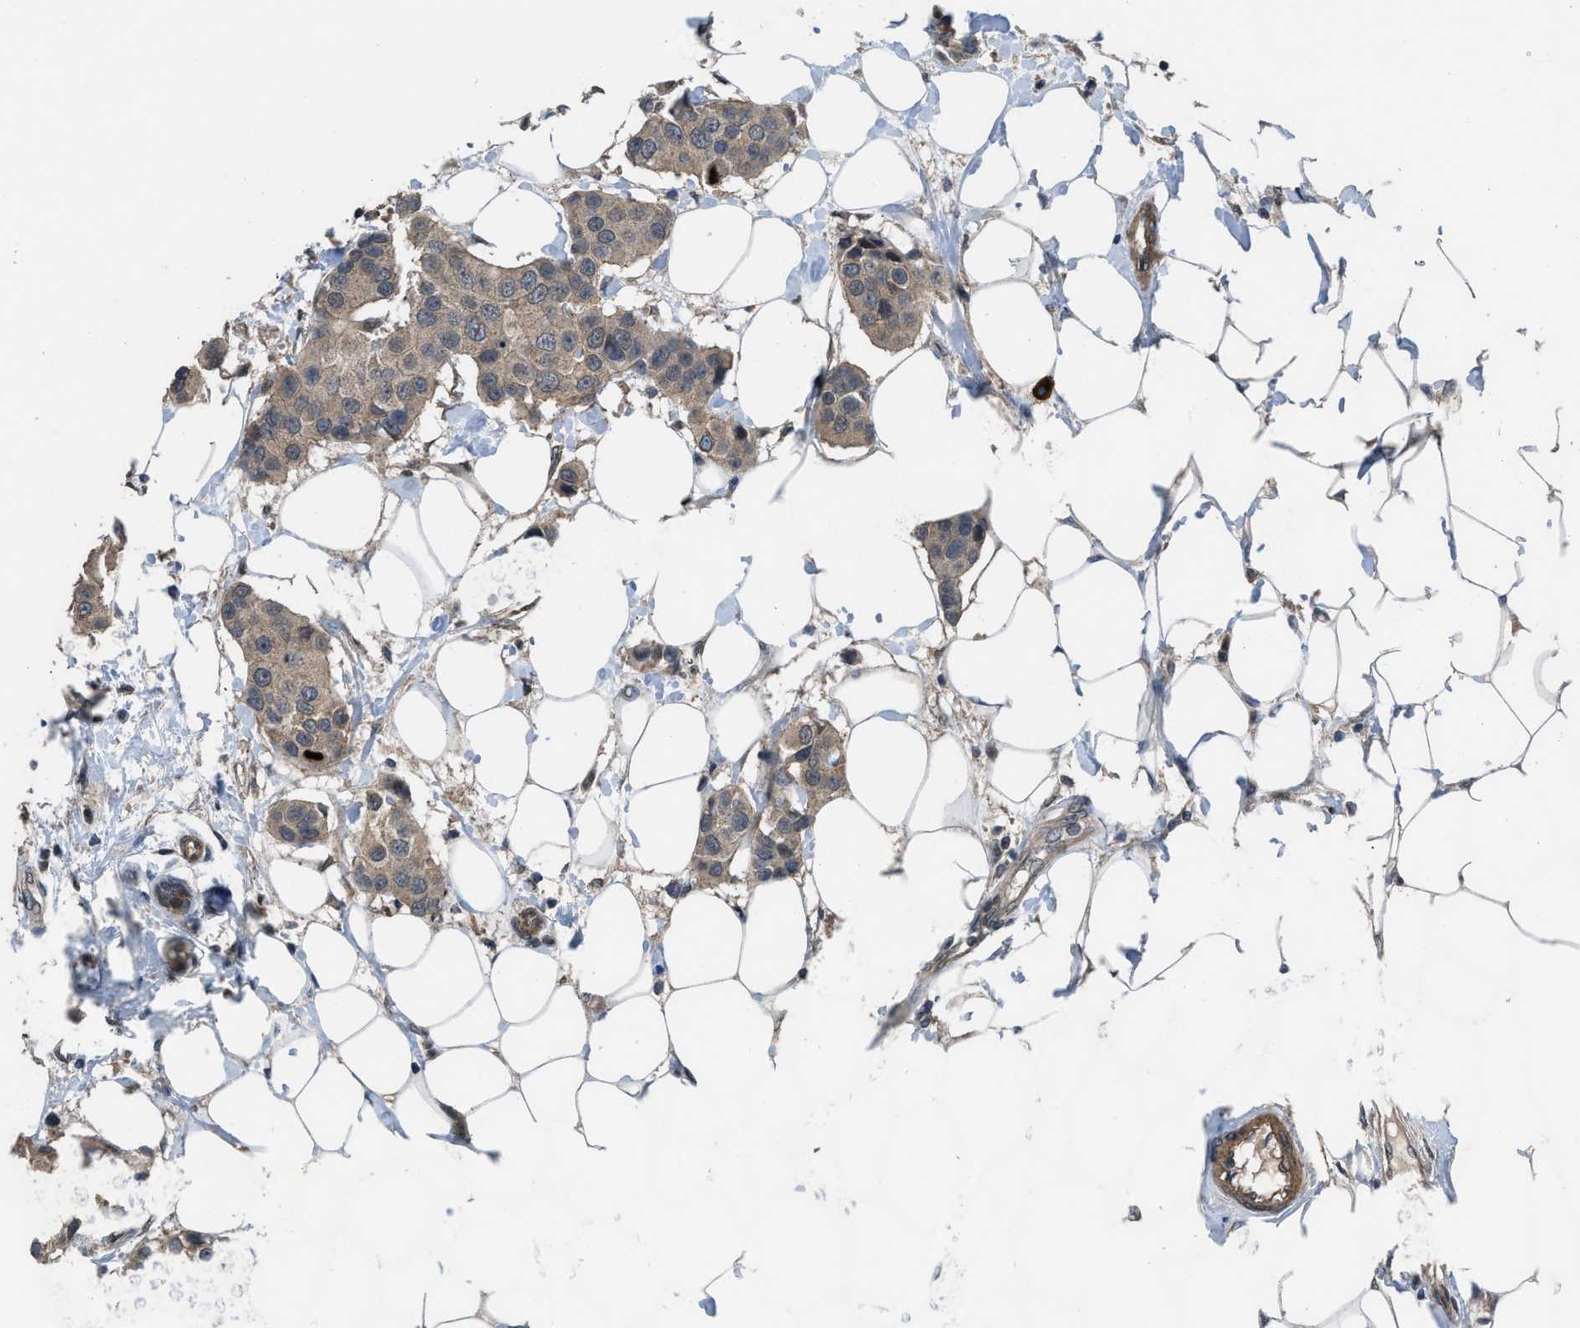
{"staining": {"intensity": "weak", "quantity": ">75%", "location": "cytoplasmic/membranous"}, "tissue": "breast cancer", "cell_type": "Tumor cells", "image_type": "cancer", "snomed": [{"axis": "morphology", "description": "Normal tissue, NOS"}, {"axis": "morphology", "description": "Duct carcinoma"}, {"axis": "topography", "description": "Breast"}], "caption": "Protein analysis of invasive ductal carcinoma (breast) tissue exhibits weak cytoplasmic/membranous positivity in about >75% of tumor cells.", "gene": "UTRN", "patient": {"sex": "female", "age": 39}}